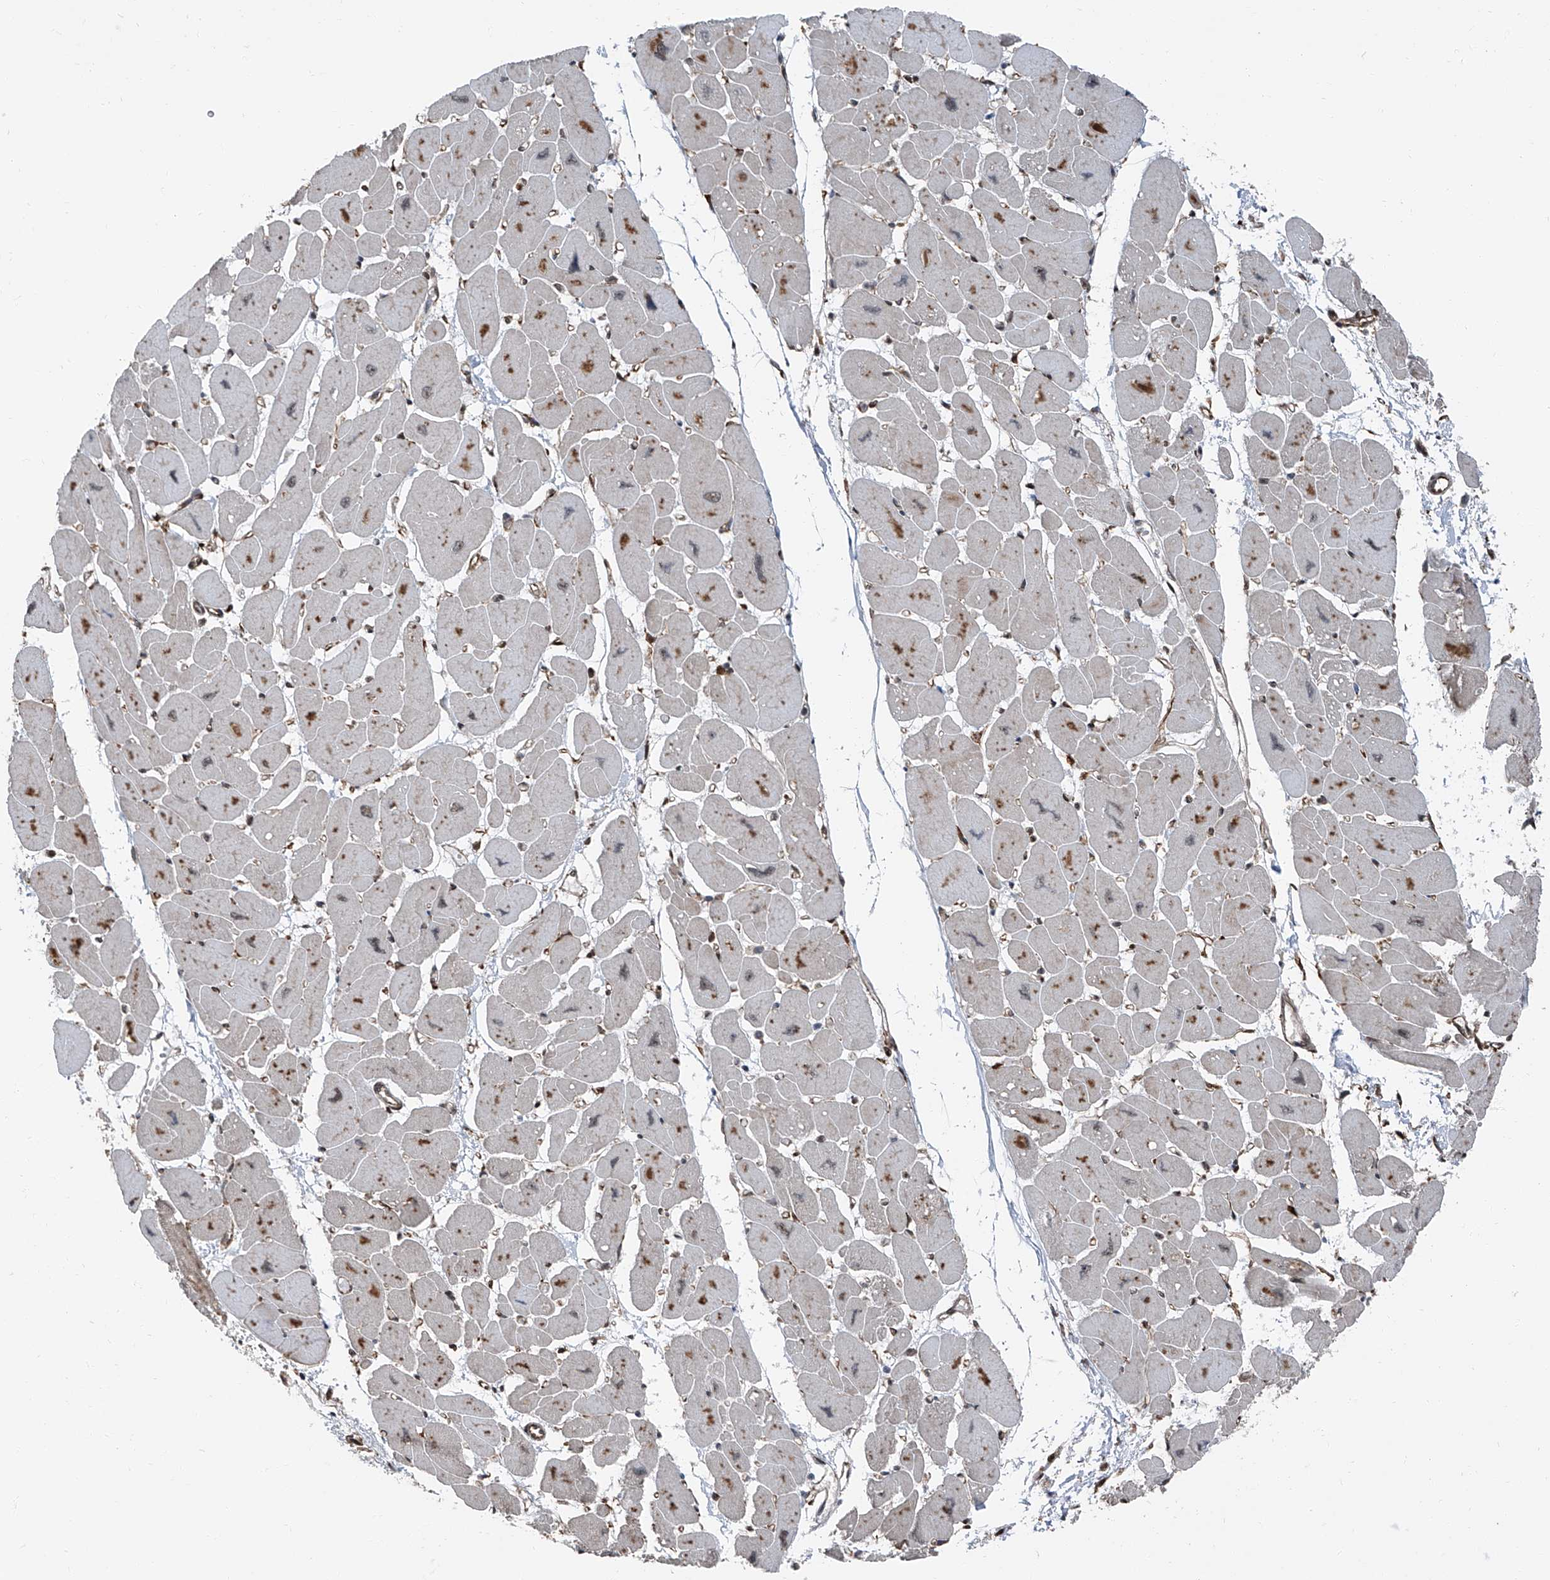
{"staining": {"intensity": "moderate", "quantity": "25%-75%", "location": "cytoplasmic/membranous,nuclear"}, "tissue": "heart muscle", "cell_type": "Cardiomyocytes", "image_type": "normal", "snomed": [{"axis": "morphology", "description": "Normal tissue, NOS"}, {"axis": "topography", "description": "Heart"}], "caption": "IHC staining of unremarkable heart muscle, which exhibits medium levels of moderate cytoplasmic/membranous,nuclear positivity in about 25%-75% of cardiomyocytes indicating moderate cytoplasmic/membranous,nuclear protein staining. The staining was performed using DAB (brown) for protein detection and nuclei were counterstained in hematoxylin (blue).", "gene": "FKBP5", "patient": {"sex": "female", "age": 54}}